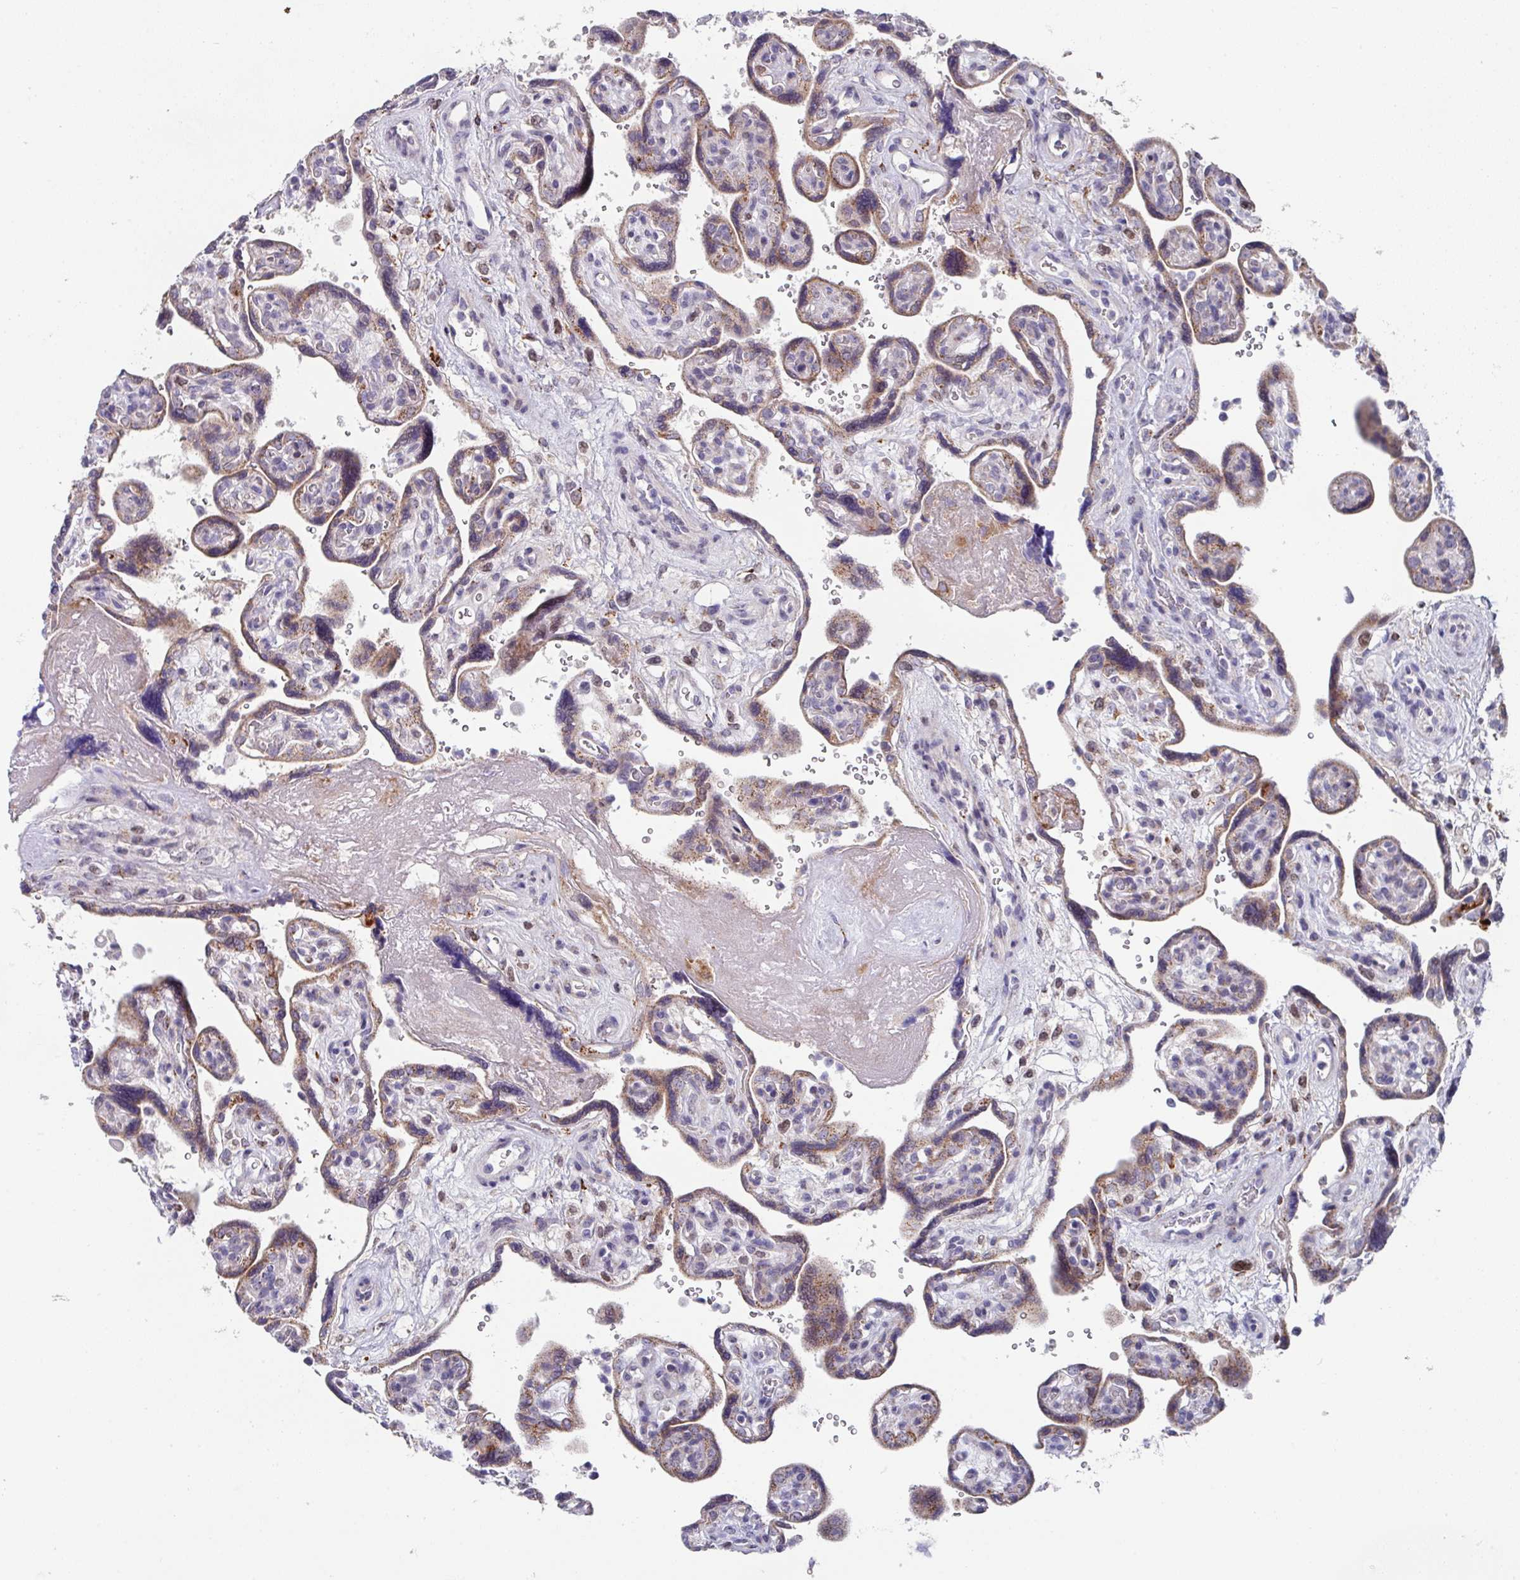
{"staining": {"intensity": "moderate", "quantity": ">75%", "location": "cytoplasmic/membranous"}, "tissue": "placenta", "cell_type": "Decidual cells", "image_type": "normal", "snomed": [{"axis": "morphology", "description": "Normal tissue, NOS"}, {"axis": "topography", "description": "Placenta"}], "caption": "Immunohistochemistry (DAB (3,3'-diaminobenzidine)) staining of benign placenta displays moderate cytoplasmic/membranous protein expression in about >75% of decidual cells.", "gene": "CBX7", "patient": {"sex": "female", "age": 39}}